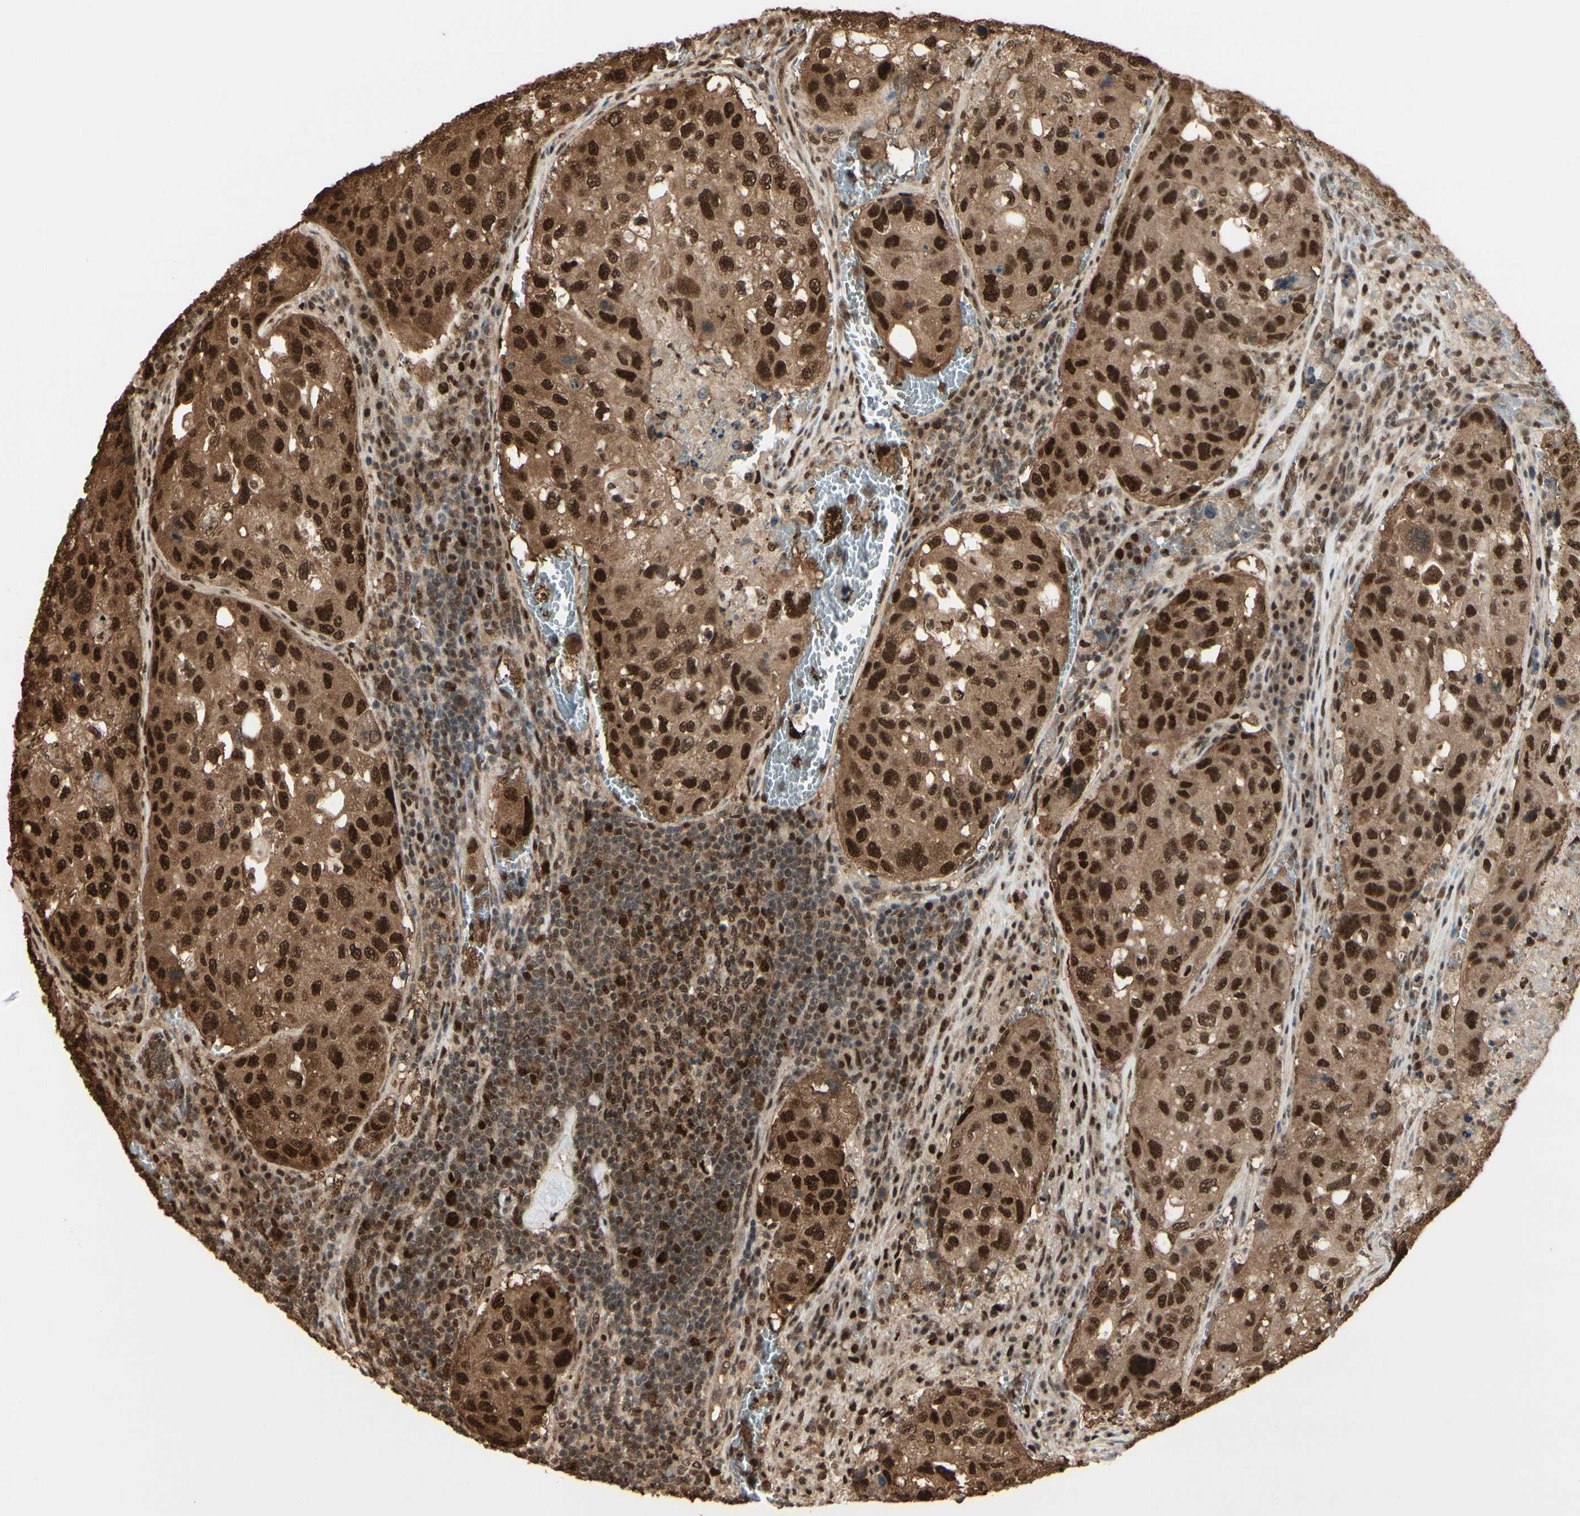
{"staining": {"intensity": "strong", "quantity": ">75%", "location": "cytoplasmic/membranous,nuclear"}, "tissue": "urothelial cancer", "cell_type": "Tumor cells", "image_type": "cancer", "snomed": [{"axis": "morphology", "description": "Urothelial carcinoma, High grade"}, {"axis": "topography", "description": "Lymph node"}, {"axis": "topography", "description": "Urinary bladder"}], "caption": "Immunohistochemistry staining of urothelial cancer, which exhibits high levels of strong cytoplasmic/membranous and nuclear staining in approximately >75% of tumor cells indicating strong cytoplasmic/membranous and nuclear protein staining. The staining was performed using DAB (brown) for protein detection and nuclei were counterstained in hematoxylin (blue).", "gene": "HSF1", "patient": {"sex": "male", "age": 51}}